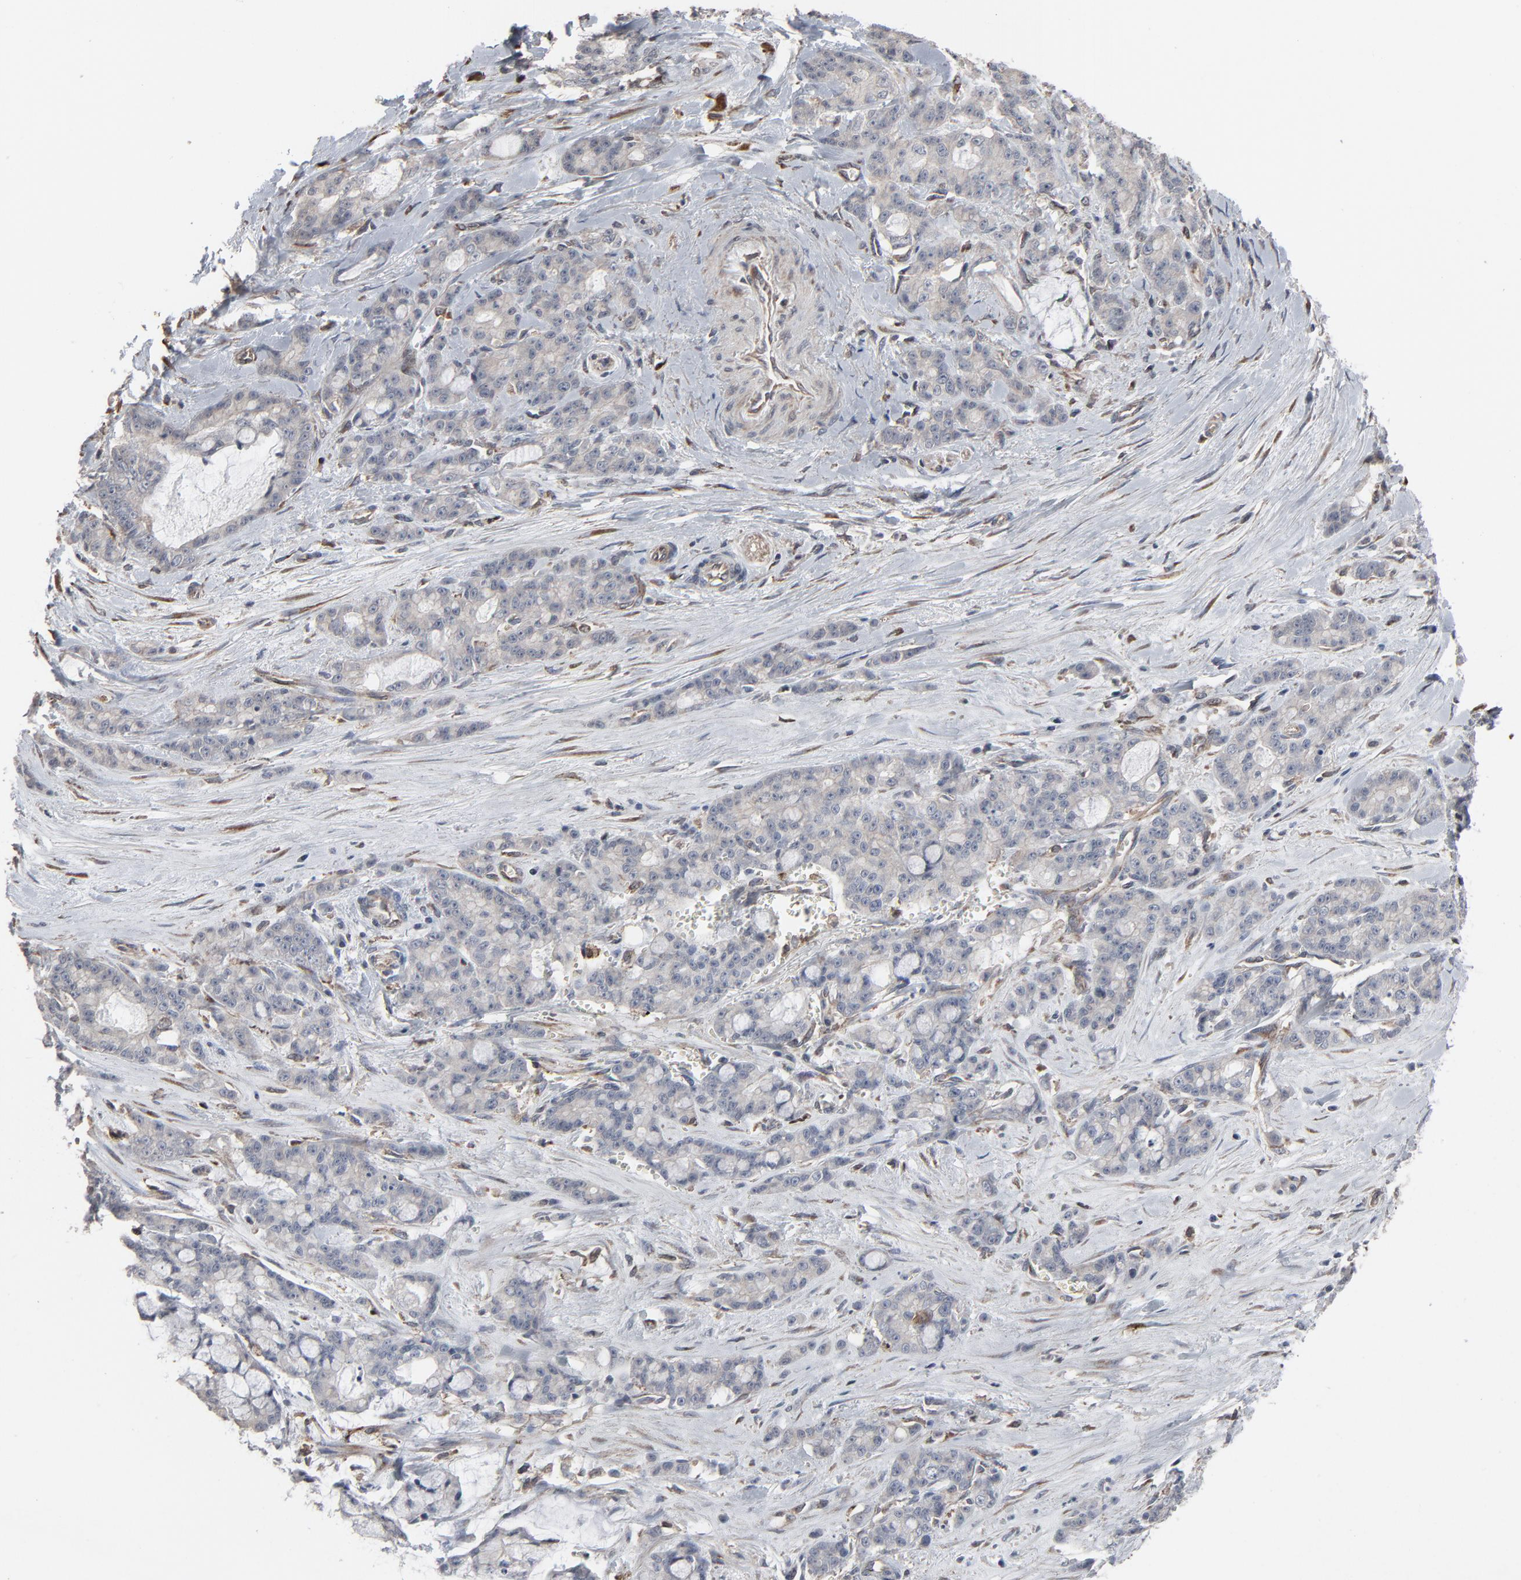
{"staining": {"intensity": "weak", "quantity": ">75%", "location": "cytoplasmic/membranous"}, "tissue": "pancreatic cancer", "cell_type": "Tumor cells", "image_type": "cancer", "snomed": [{"axis": "morphology", "description": "Adenocarcinoma, NOS"}, {"axis": "topography", "description": "Pancreas"}], "caption": "Tumor cells reveal weak cytoplasmic/membranous positivity in about >75% of cells in pancreatic cancer. The staining is performed using DAB (3,3'-diaminobenzidine) brown chromogen to label protein expression. The nuclei are counter-stained blue using hematoxylin.", "gene": "CTNND1", "patient": {"sex": "female", "age": 73}}